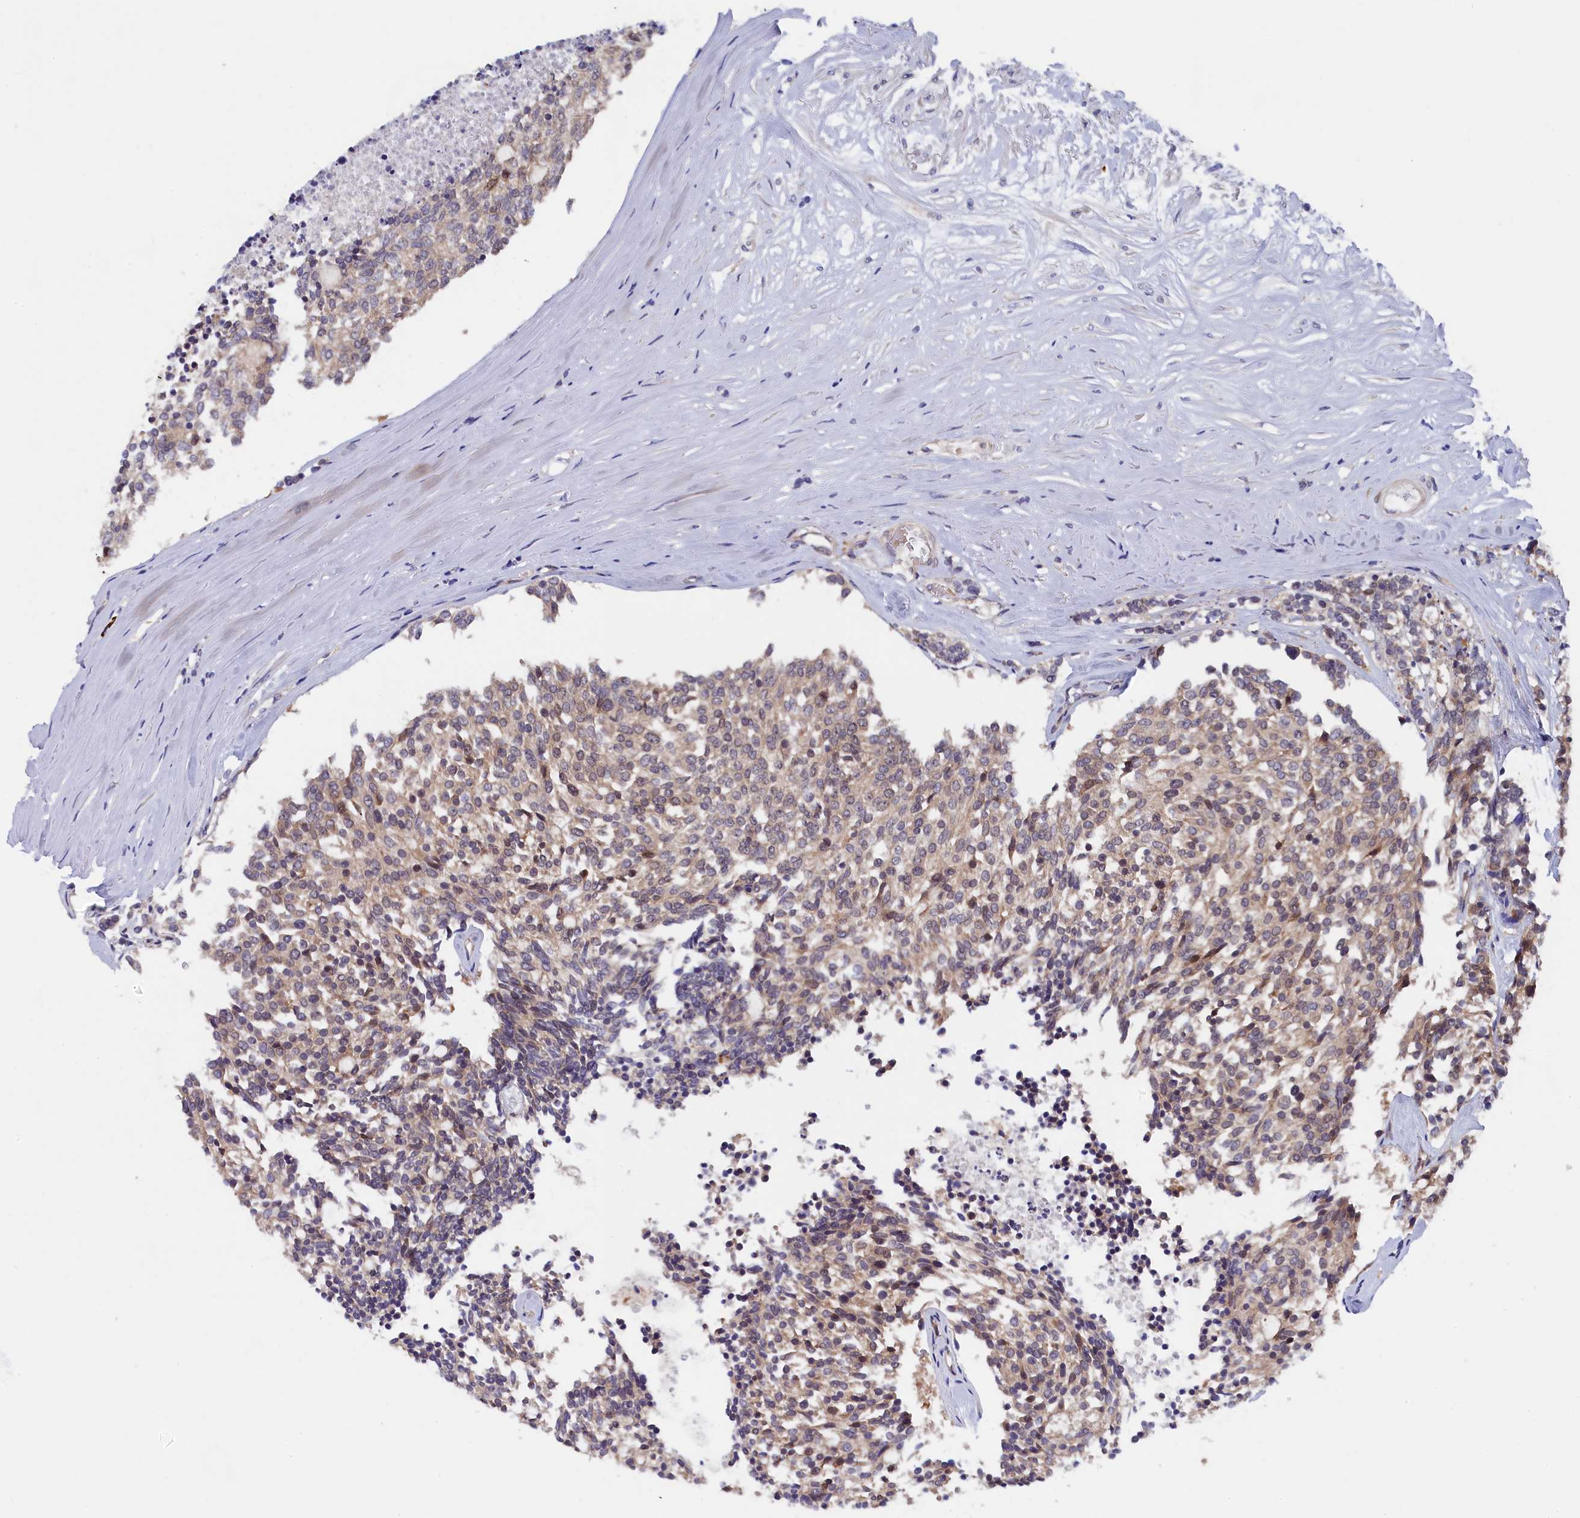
{"staining": {"intensity": "weak", "quantity": ">75%", "location": "cytoplasmic/membranous"}, "tissue": "carcinoid", "cell_type": "Tumor cells", "image_type": "cancer", "snomed": [{"axis": "morphology", "description": "Carcinoid, malignant, NOS"}, {"axis": "topography", "description": "Pancreas"}], "caption": "High-magnification brightfield microscopy of carcinoid stained with DAB (brown) and counterstained with hematoxylin (blue). tumor cells exhibit weak cytoplasmic/membranous positivity is seen in approximately>75% of cells.", "gene": "JPT2", "patient": {"sex": "female", "age": 54}}